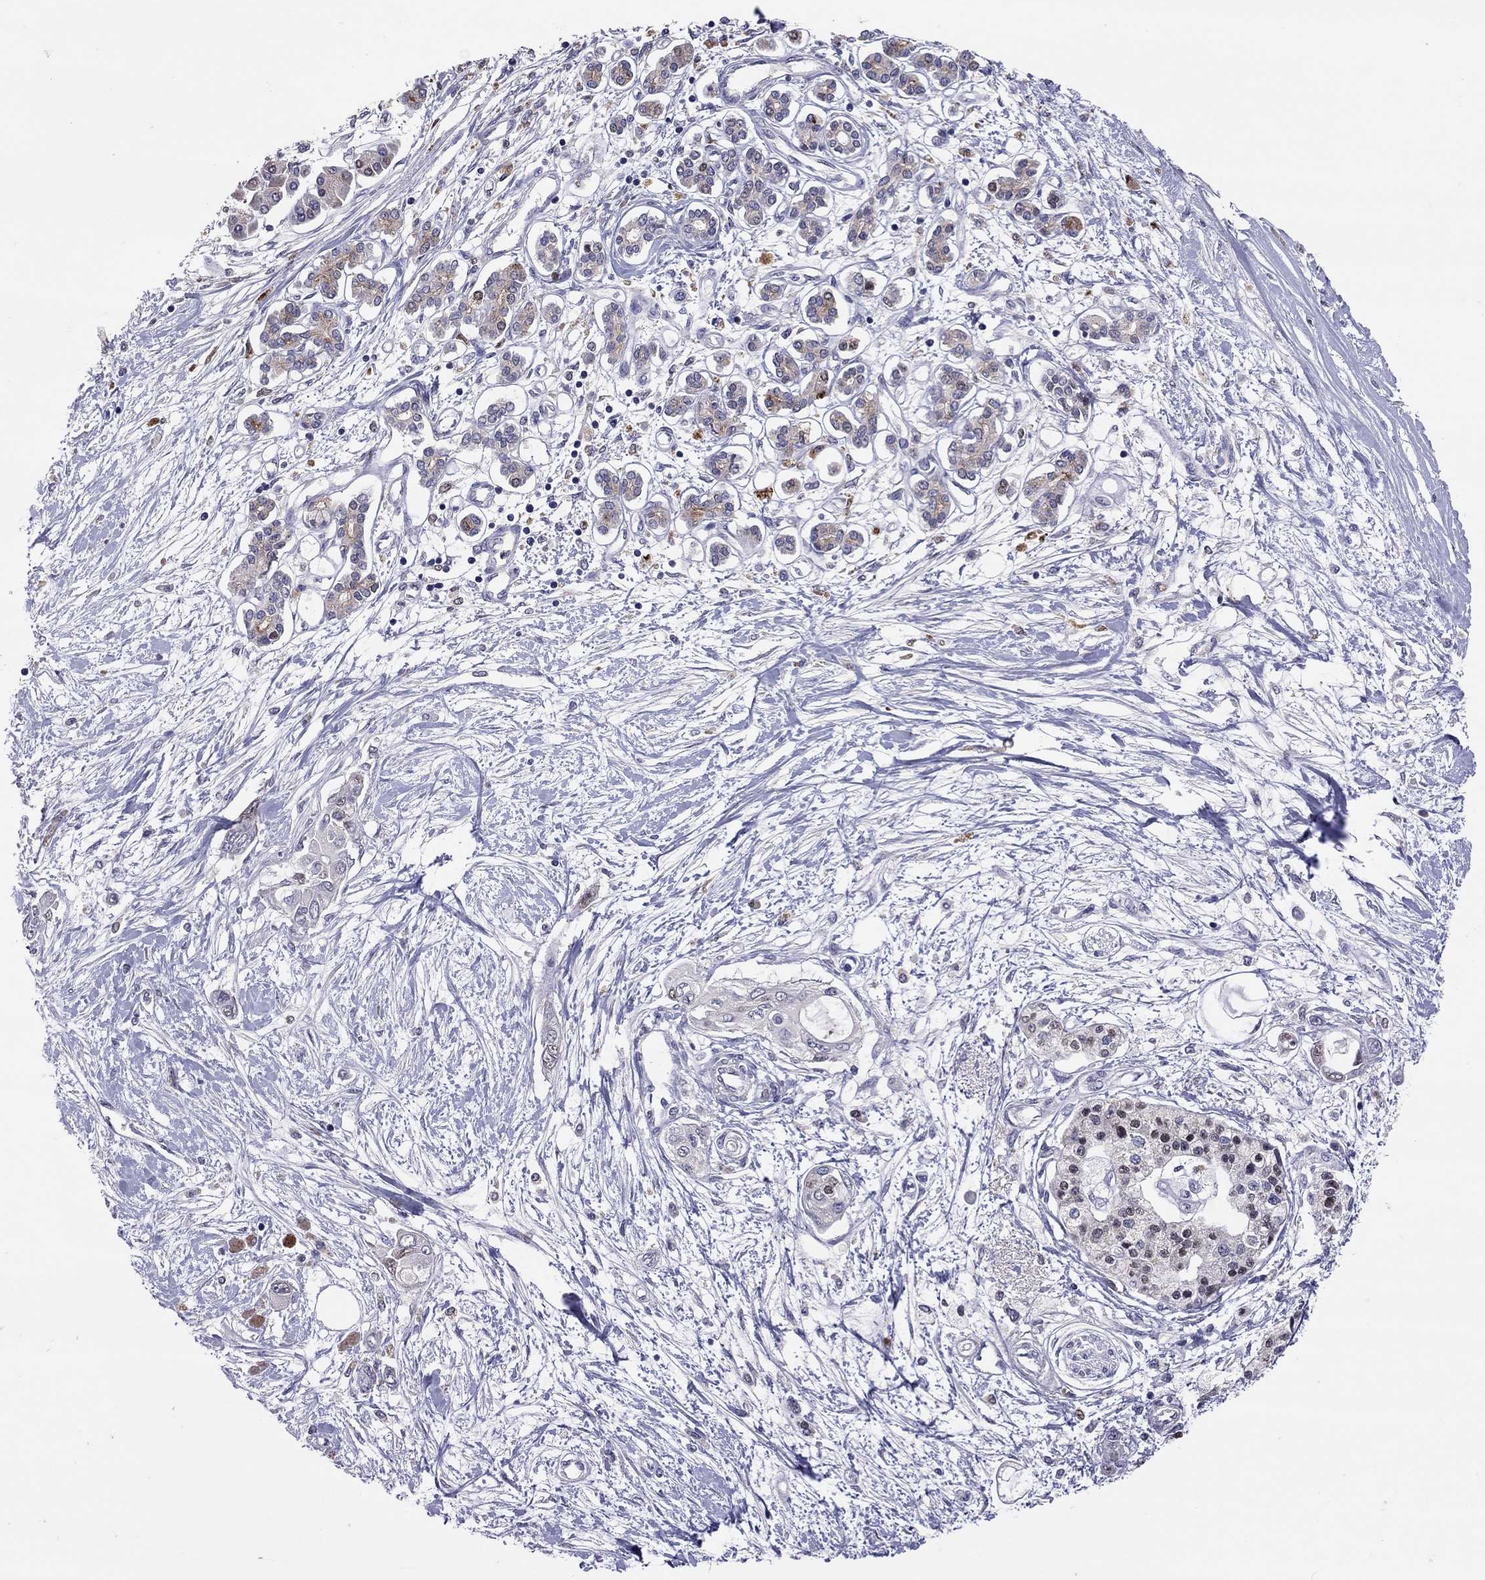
{"staining": {"intensity": "weak", "quantity": "<25%", "location": "cytoplasmic/membranous"}, "tissue": "pancreatic cancer", "cell_type": "Tumor cells", "image_type": "cancer", "snomed": [{"axis": "morphology", "description": "Adenocarcinoma, NOS"}, {"axis": "topography", "description": "Pancreas"}], "caption": "DAB (3,3'-diaminobenzidine) immunohistochemical staining of adenocarcinoma (pancreatic) reveals no significant staining in tumor cells.", "gene": "SERPINA3", "patient": {"sex": "female", "age": 77}}